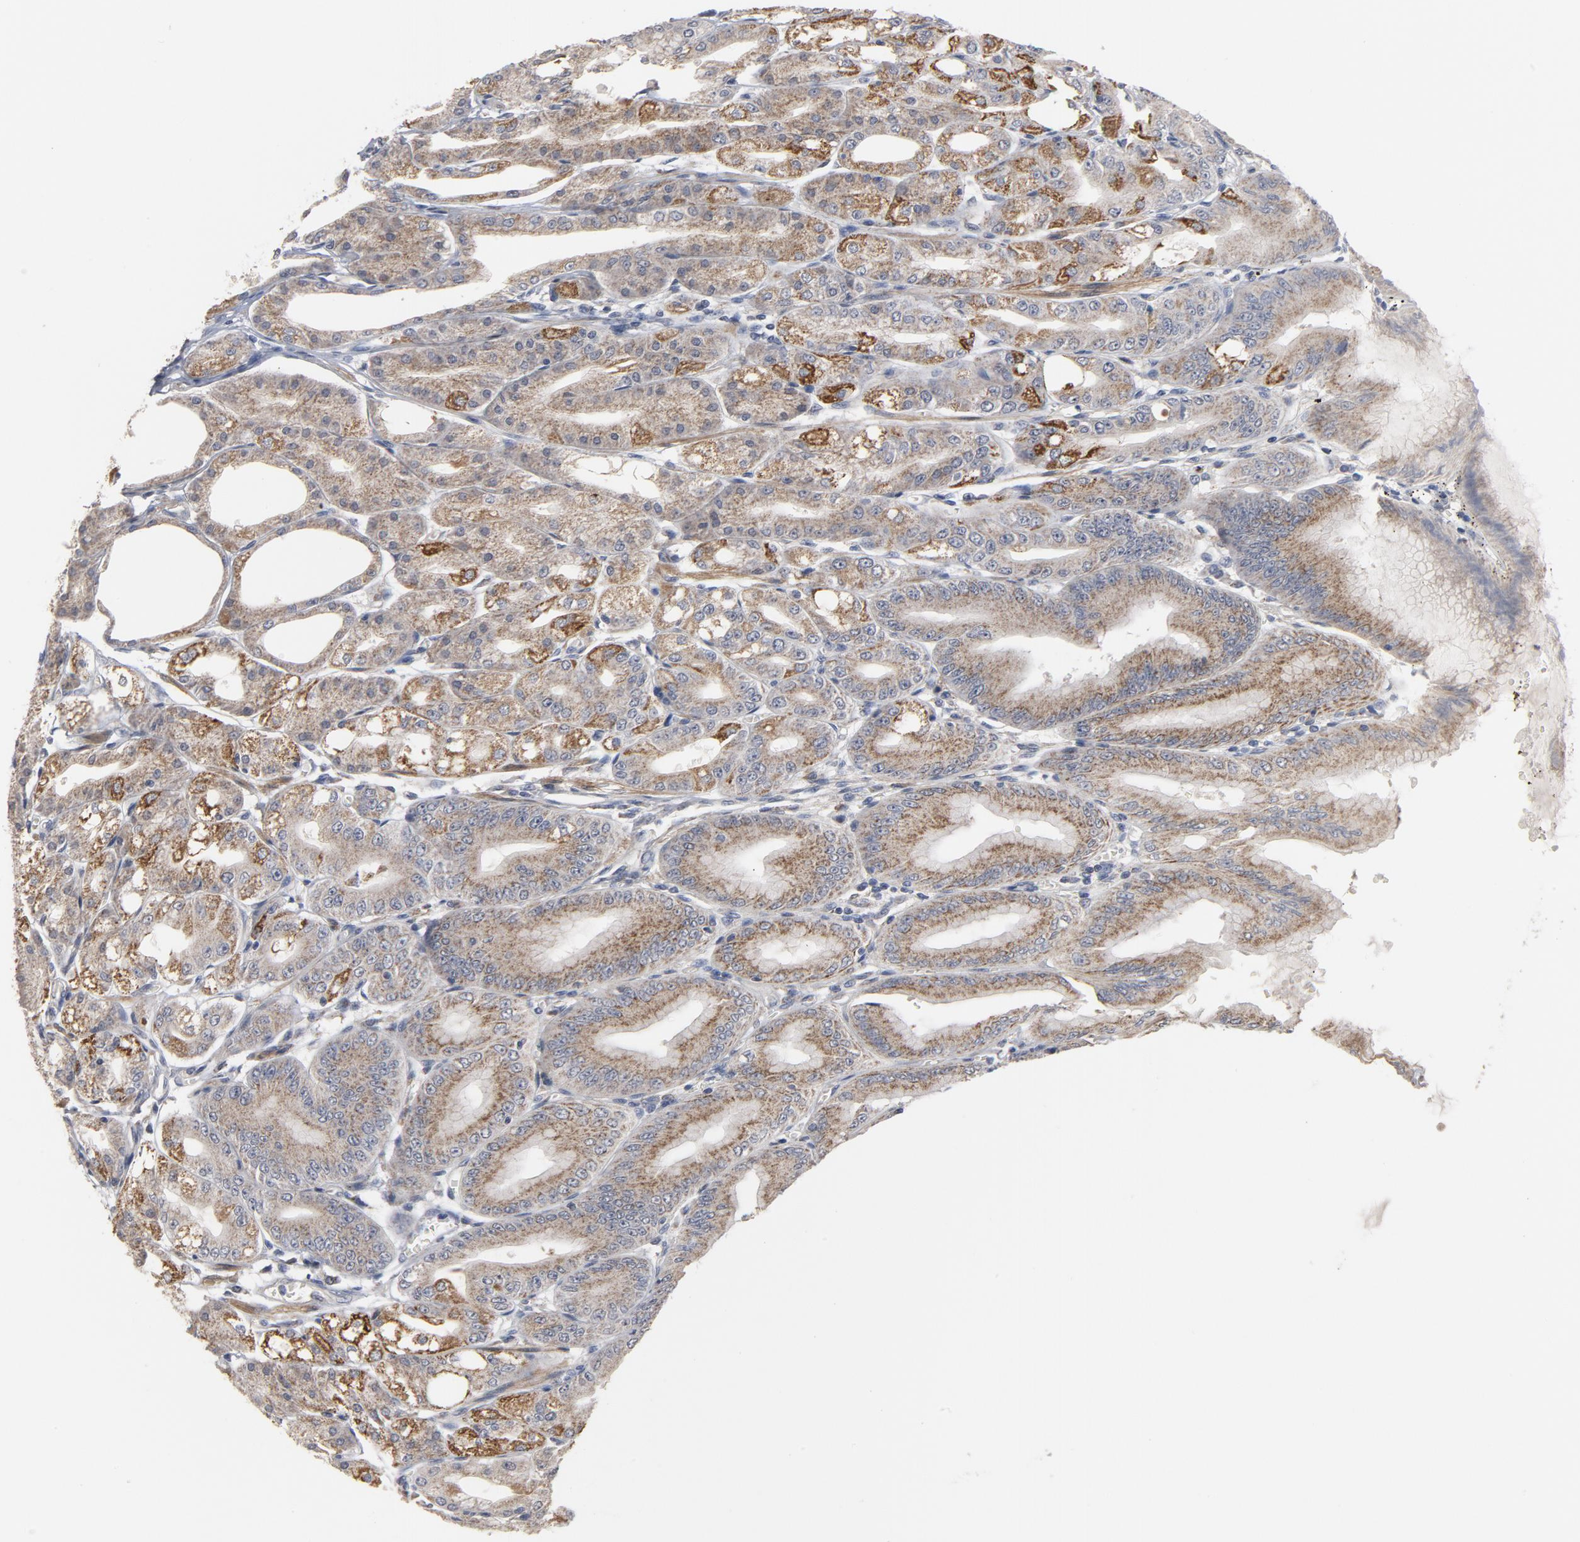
{"staining": {"intensity": "moderate", "quantity": ">75%", "location": "cytoplasmic/membranous"}, "tissue": "stomach", "cell_type": "Glandular cells", "image_type": "normal", "snomed": [{"axis": "morphology", "description": "Normal tissue, NOS"}, {"axis": "topography", "description": "Stomach, lower"}], "caption": "Unremarkable stomach was stained to show a protein in brown. There is medium levels of moderate cytoplasmic/membranous expression in approximately >75% of glandular cells. The protein of interest is shown in brown color, while the nuclei are stained blue.", "gene": "PPP1R1B", "patient": {"sex": "male", "age": 71}}